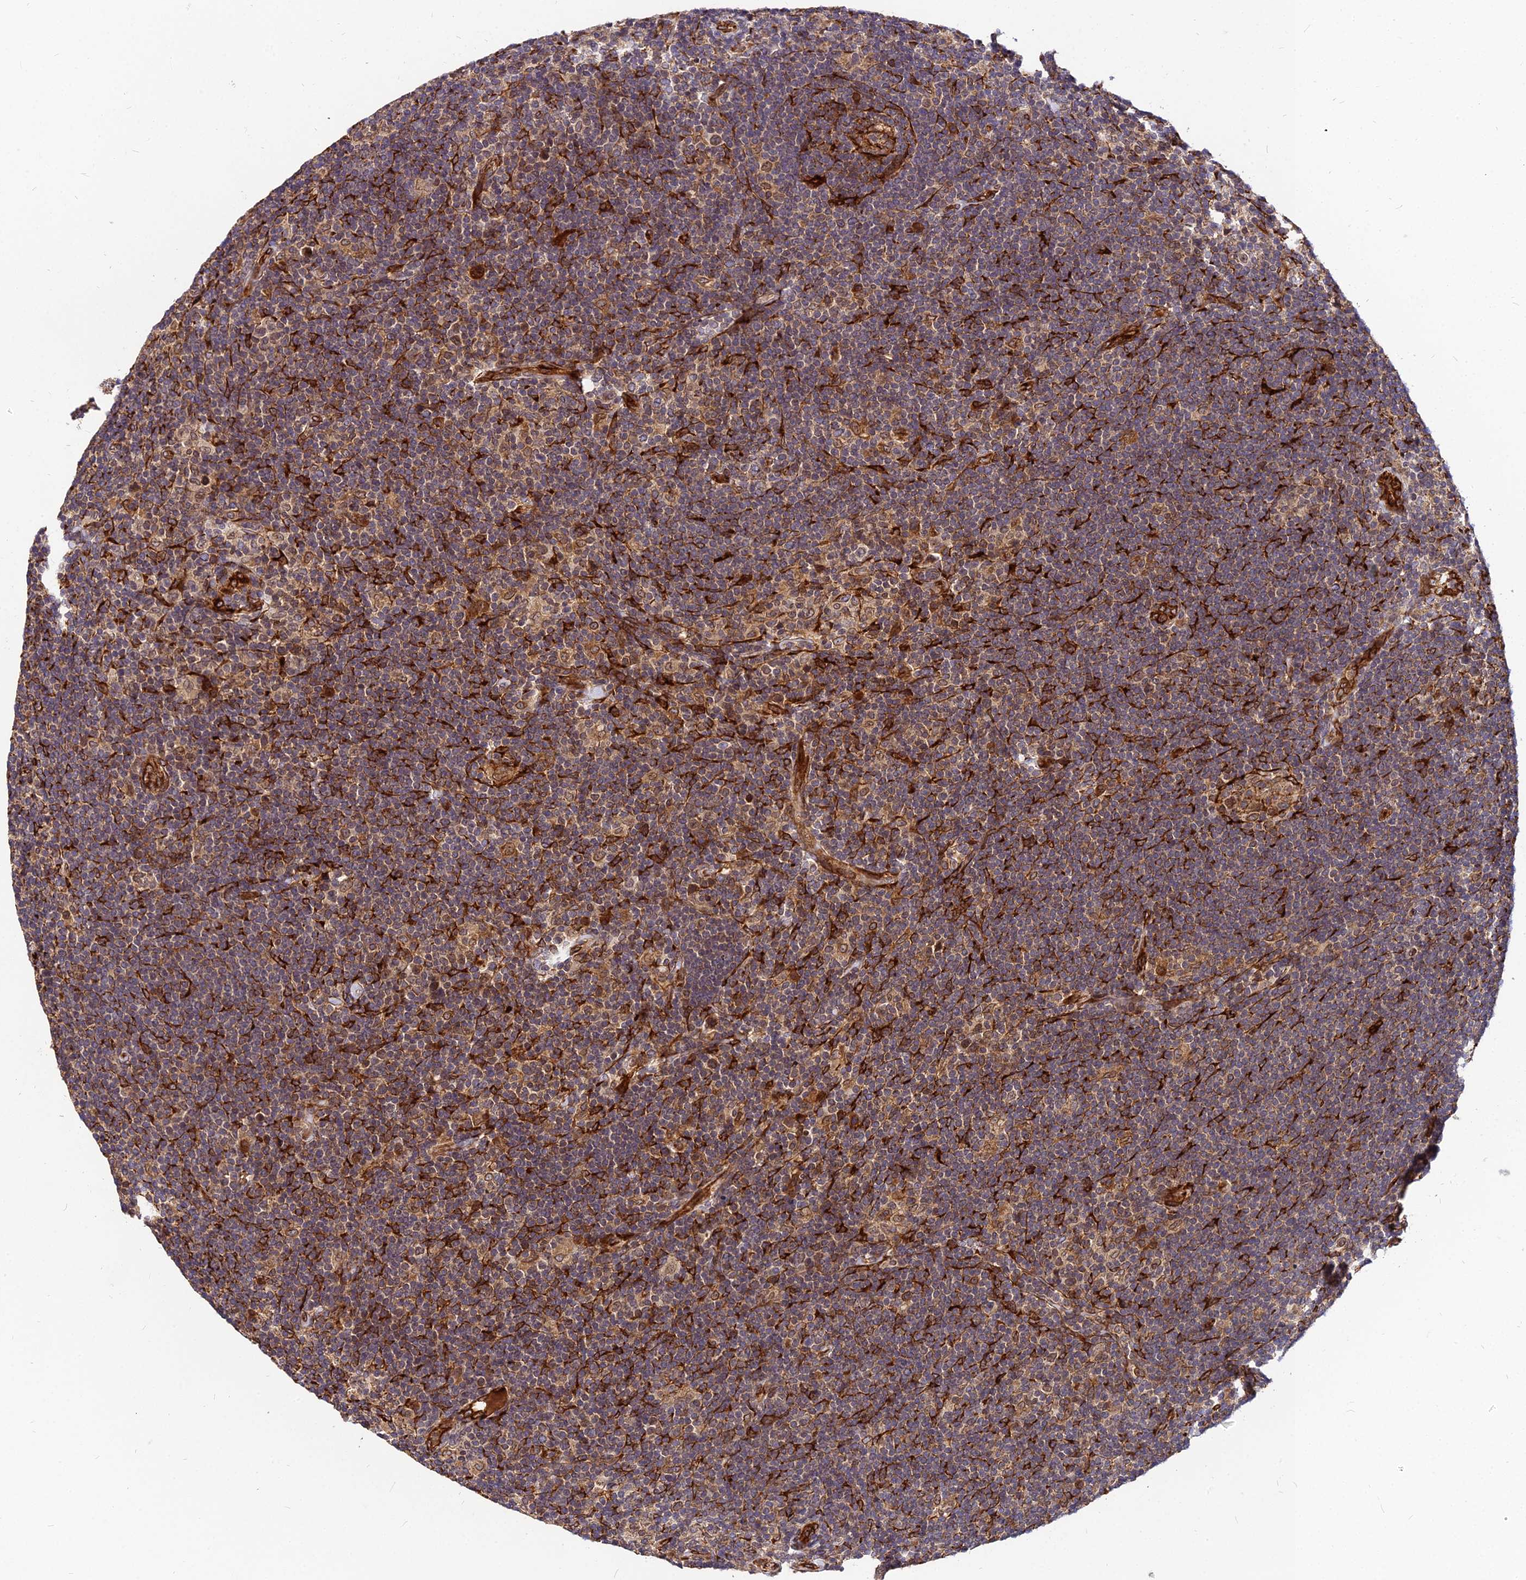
{"staining": {"intensity": "moderate", "quantity": ">75%", "location": "cytoplasmic/membranous"}, "tissue": "lymphoma", "cell_type": "Tumor cells", "image_type": "cancer", "snomed": [{"axis": "morphology", "description": "Hodgkin's disease, NOS"}, {"axis": "topography", "description": "Lymph node"}], "caption": "This micrograph demonstrates immunohistochemistry (IHC) staining of human Hodgkin's disease, with medium moderate cytoplasmic/membranous staining in approximately >75% of tumor cells.", "gene": "PDE4D", "patient": {"sex": "female", "age": 57}}